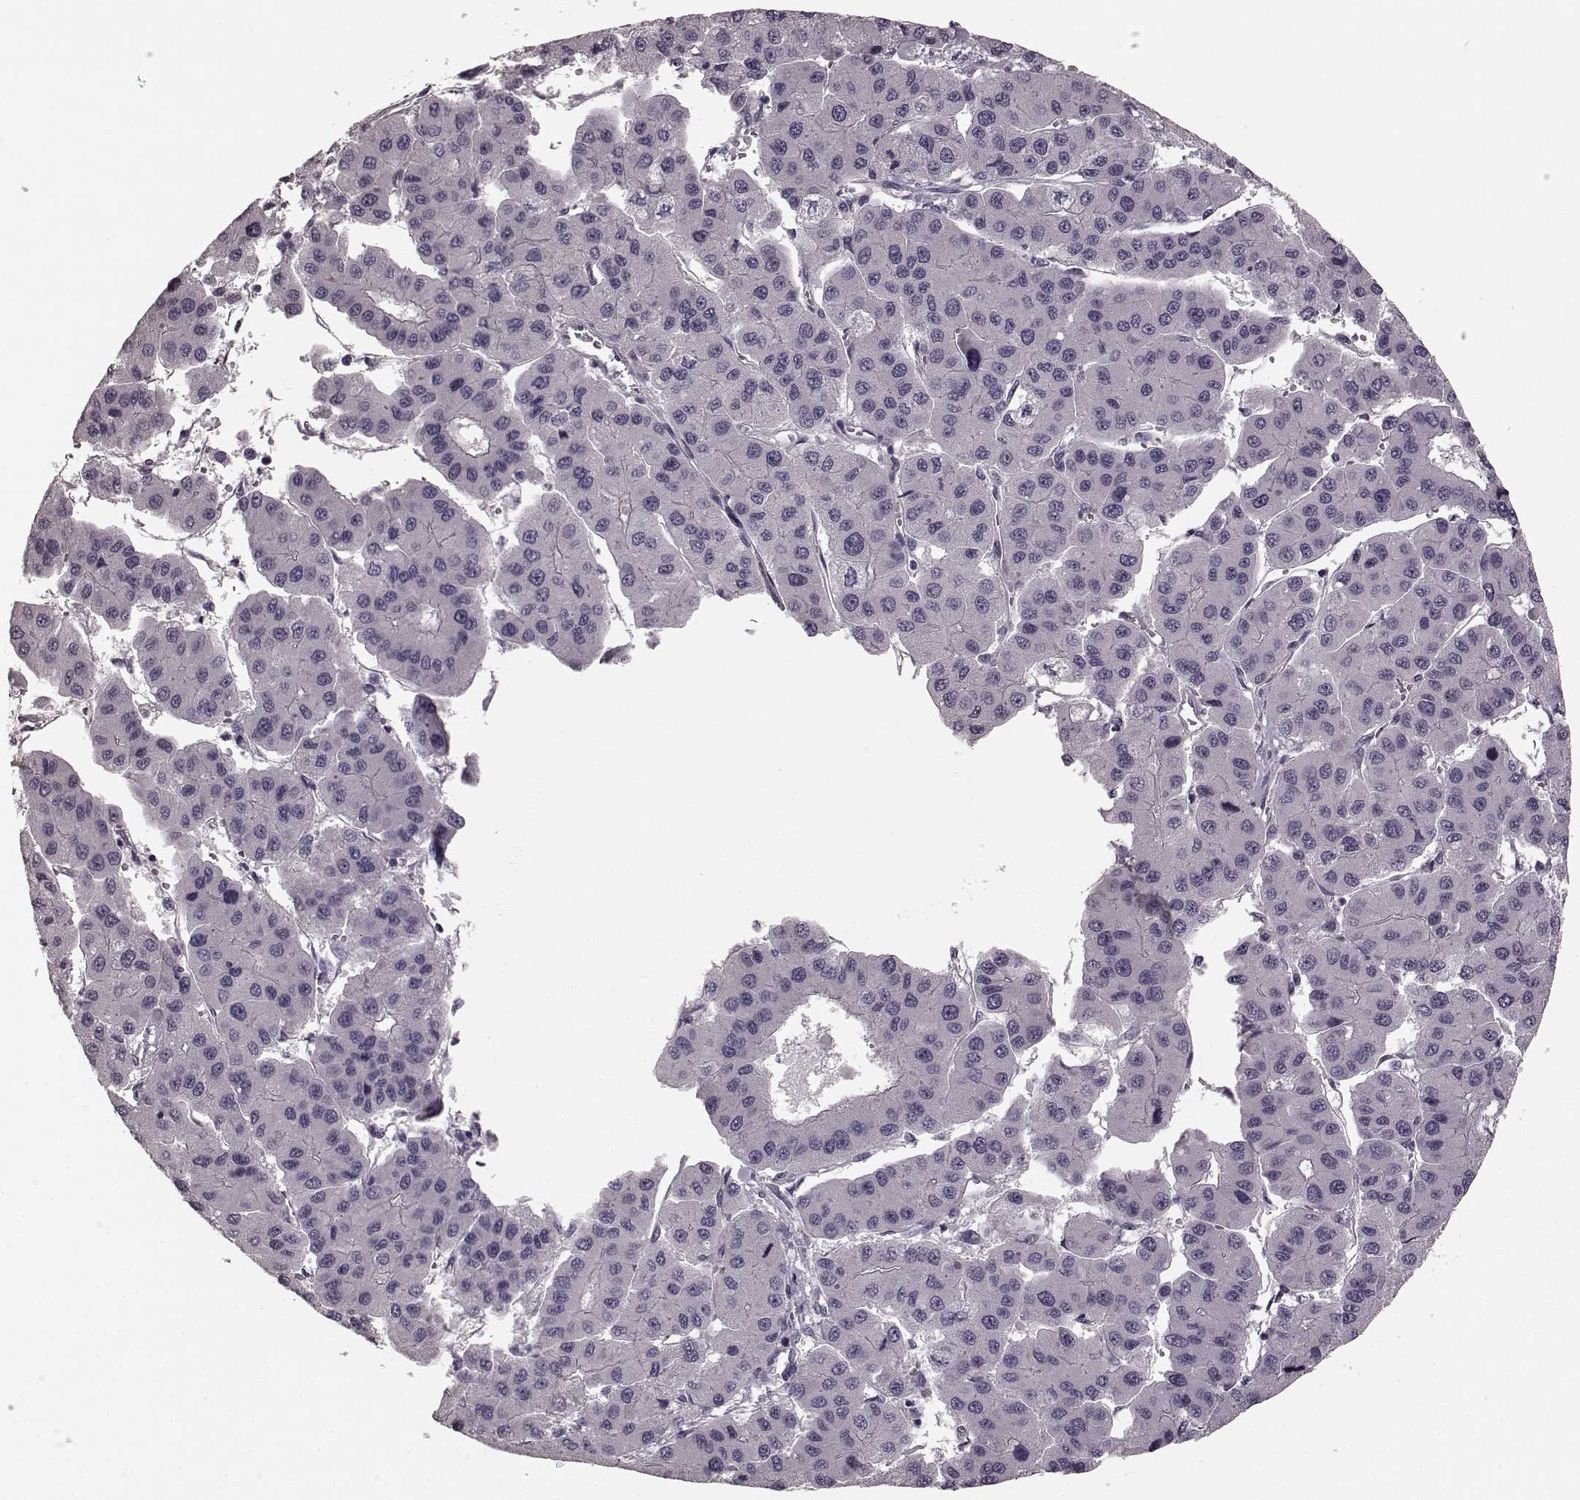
{"staining": {"intensity": "negative", "quantity": "none", "location": "none"}, "tissue": "liver cancer", "cell_type": "Tumor cells", "image_type": "cancer", "snomed": [{"axis": "morphology", "description": "Carcinoma, Hepatocellular, NOS"}, {"axis": "topography", "description": "Liver"}], "caption": "Tumor cells are negative for brown protein staining in hepatocellular carcinoma (liver).", "gene": "PRKCE", "patient": {"sex": "male", "age": 73}}